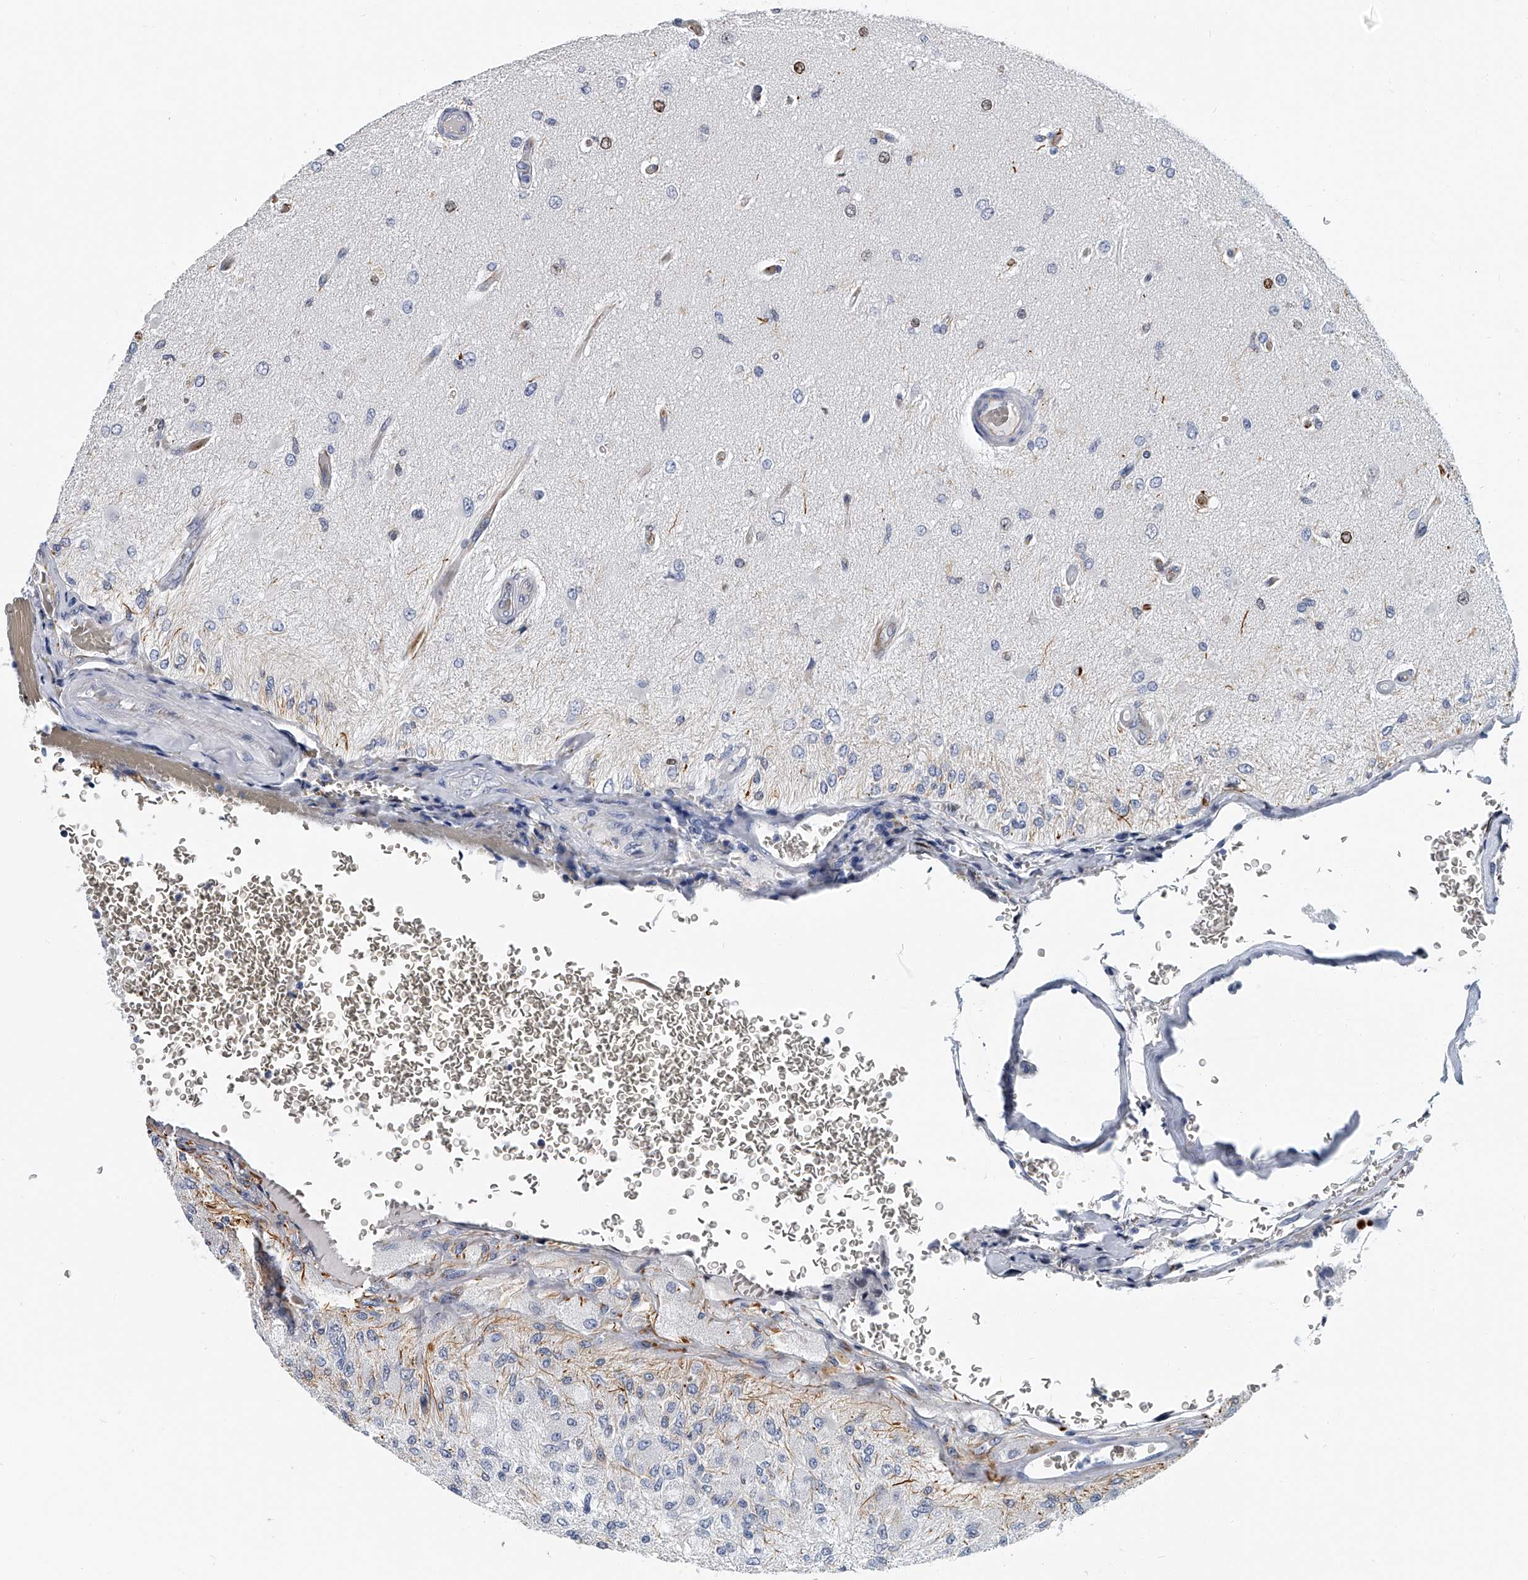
{"staining": {"intensity": "negative", "quantity": "none", "location": "none"}, "tissue": "glioma", "cell_type": "Tumor cells", "image_type": "cancer", "snomed": [{"axis": "morphology", "description": "Normal tissue, NOS"}, {"axis": "morphology", "description": "Glioma, malignant, High grade"}, {"axis": "topography", "description": "Cerebral cortex"}], "caption": "Immunohistochemistry (IHC) micrograph of human glioma stained for a protein (brown), which demonstrates no expression in tumor cells. (Immunohistochemistry, brightfield microscopy, high magnification).", "gene": "KIRREL1", "patient": {"sex": "male", "age": 77}}